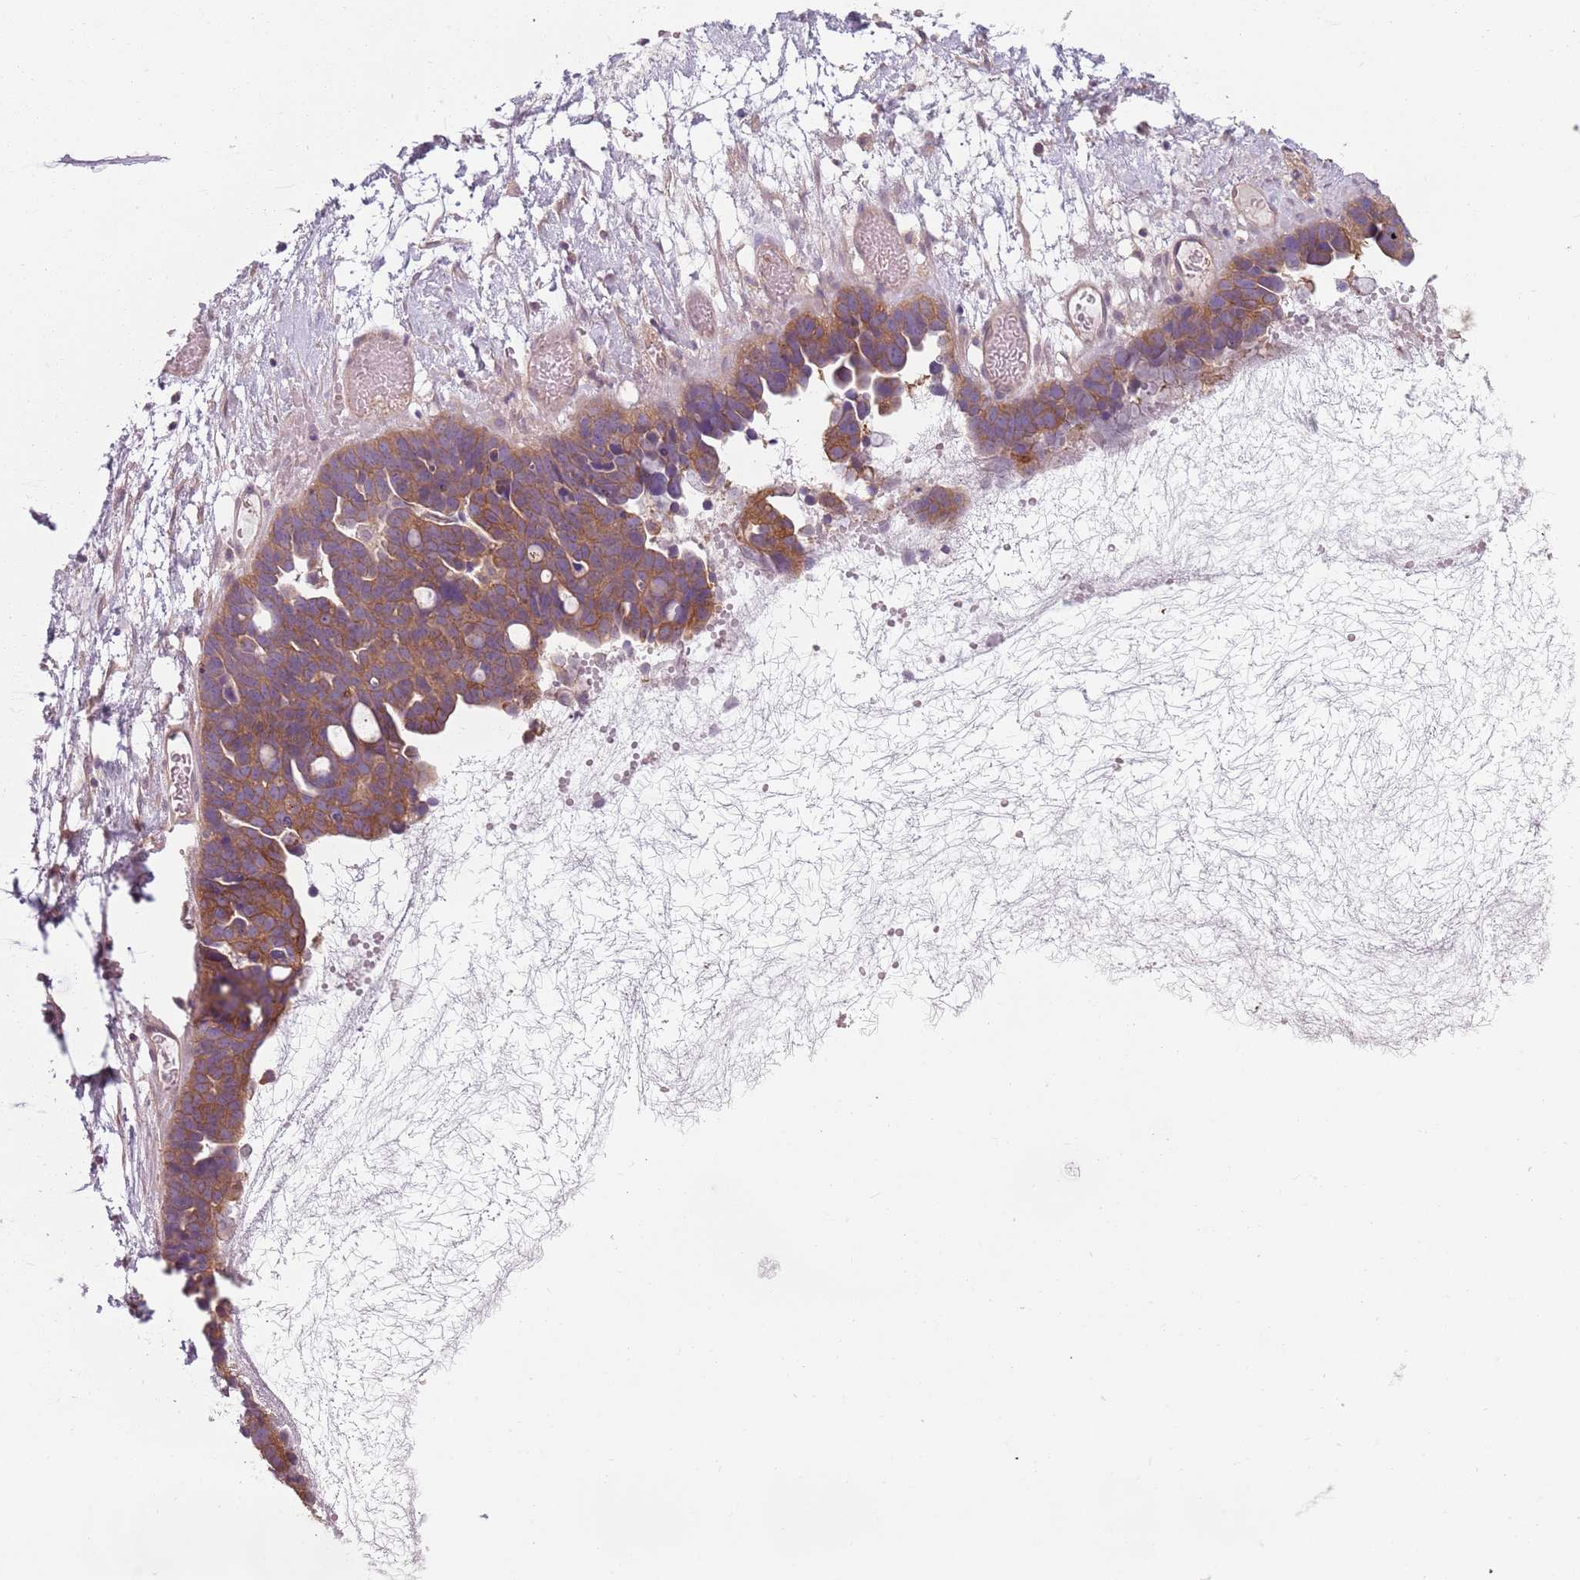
{"staining": {"intensity": "moderate", "quantity": ">75%", "location": "cytoplasmic/membranous"}, "tissue": "ovarian cancer", "cell_type": "Tumor cells", "image_type": "cancer", "snomed": [{"axis": "morphology", "description": "Cystadenocarcinoma, serous, NOS"}, {"axis": "topography", "description": "Ovary"}], "caption": "Tumor cells show medium levels of moderate cytoplasmic/membranous staining in about >75% of cells in human ovarian cancer (serous cystadenocarcinoma).", "gene": "TLCD2", "patient": {"sex": "female", "age": 54}}